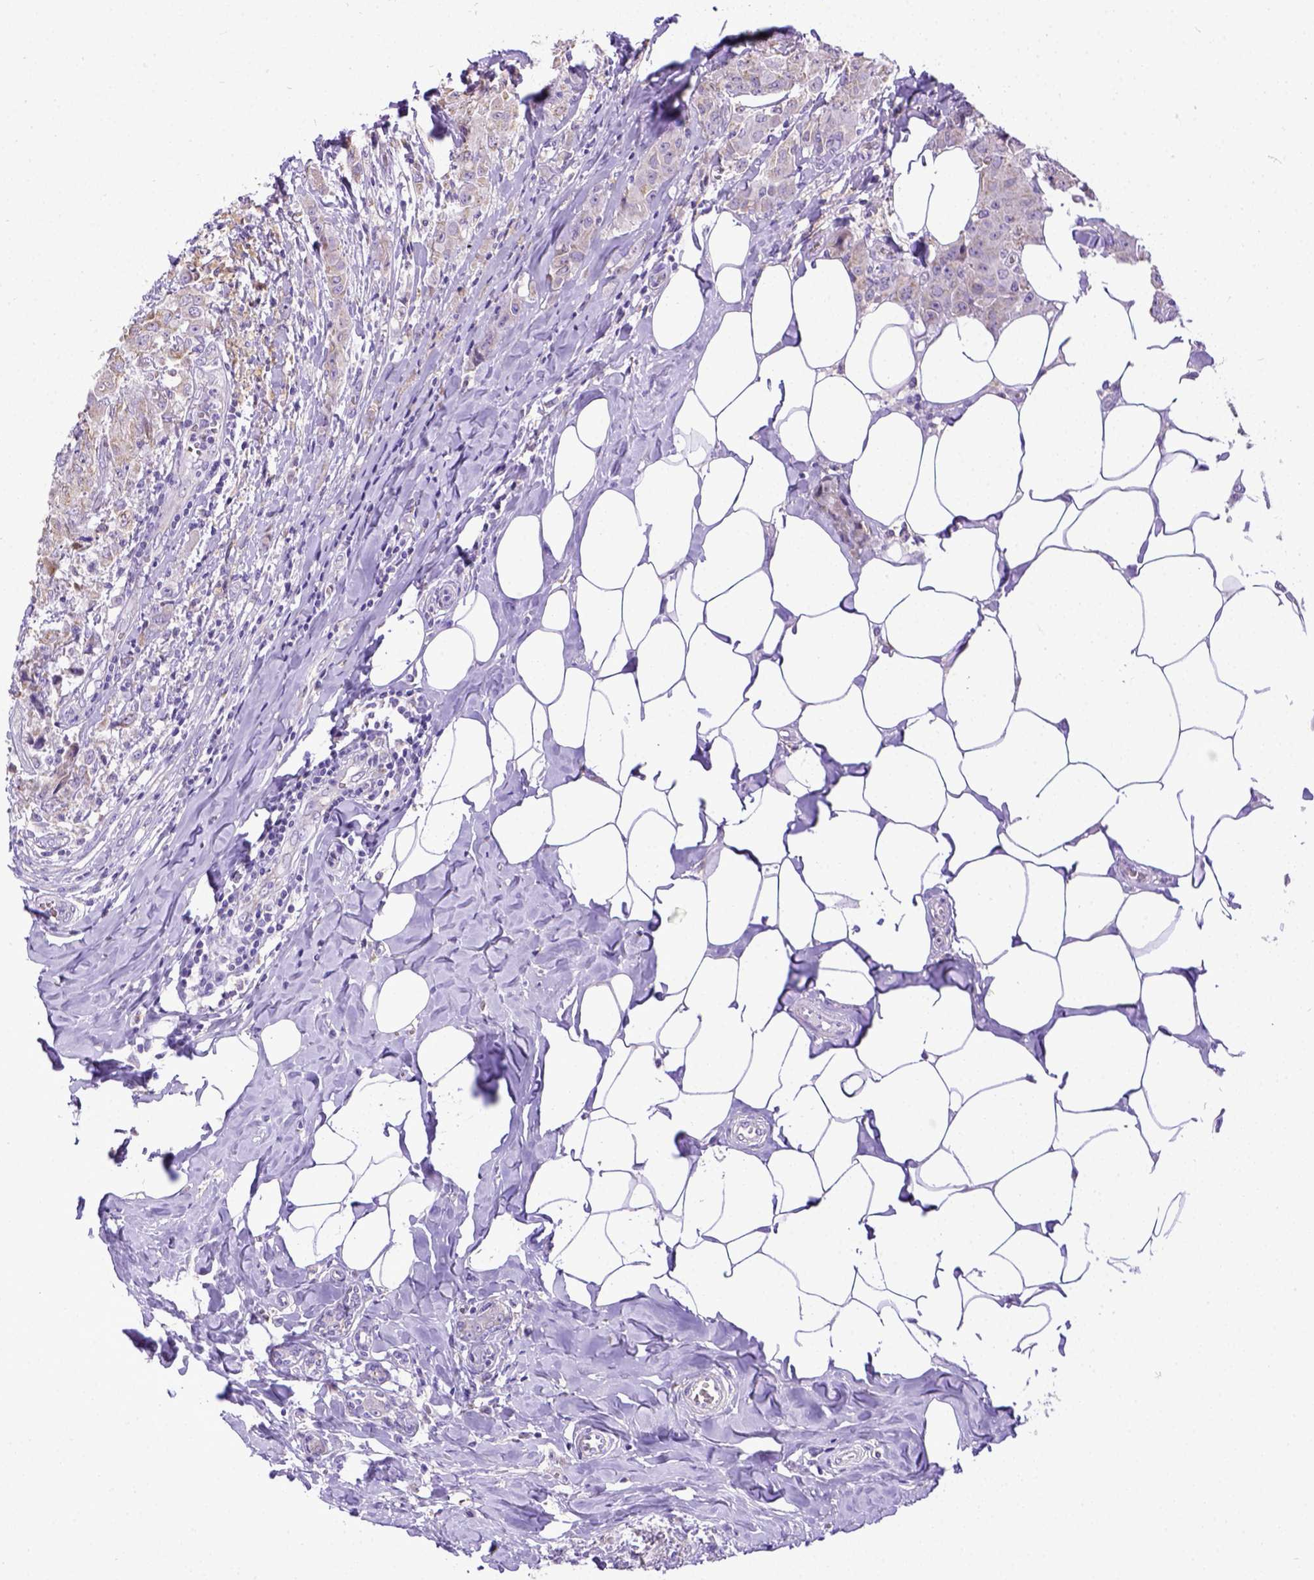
{"staining": {"intensity": "negative", "quantity": "none", "location": "none"}, "tissue": "breast cancer", "cell_type": "Tumor cells", "image_type": "cancer", "snomed": [{"axis": "morphology", "description": "Normal tissue, NOS"}, {"axis": "morphology", "description": "Duct carcinoma"}, {"axis": "topography", "description": "Breast"}], "caption": "The photomicrograph exhibits no significant positivity in tumor cells of invasive ductal carcinoma (breast). (Stains: DAB IHC with hematoxylin counter stain, Microscopy: brightfield microscopy at high magnification).", "gene": "SPEF1", "patient": {"sex": "female", "age": 43}}